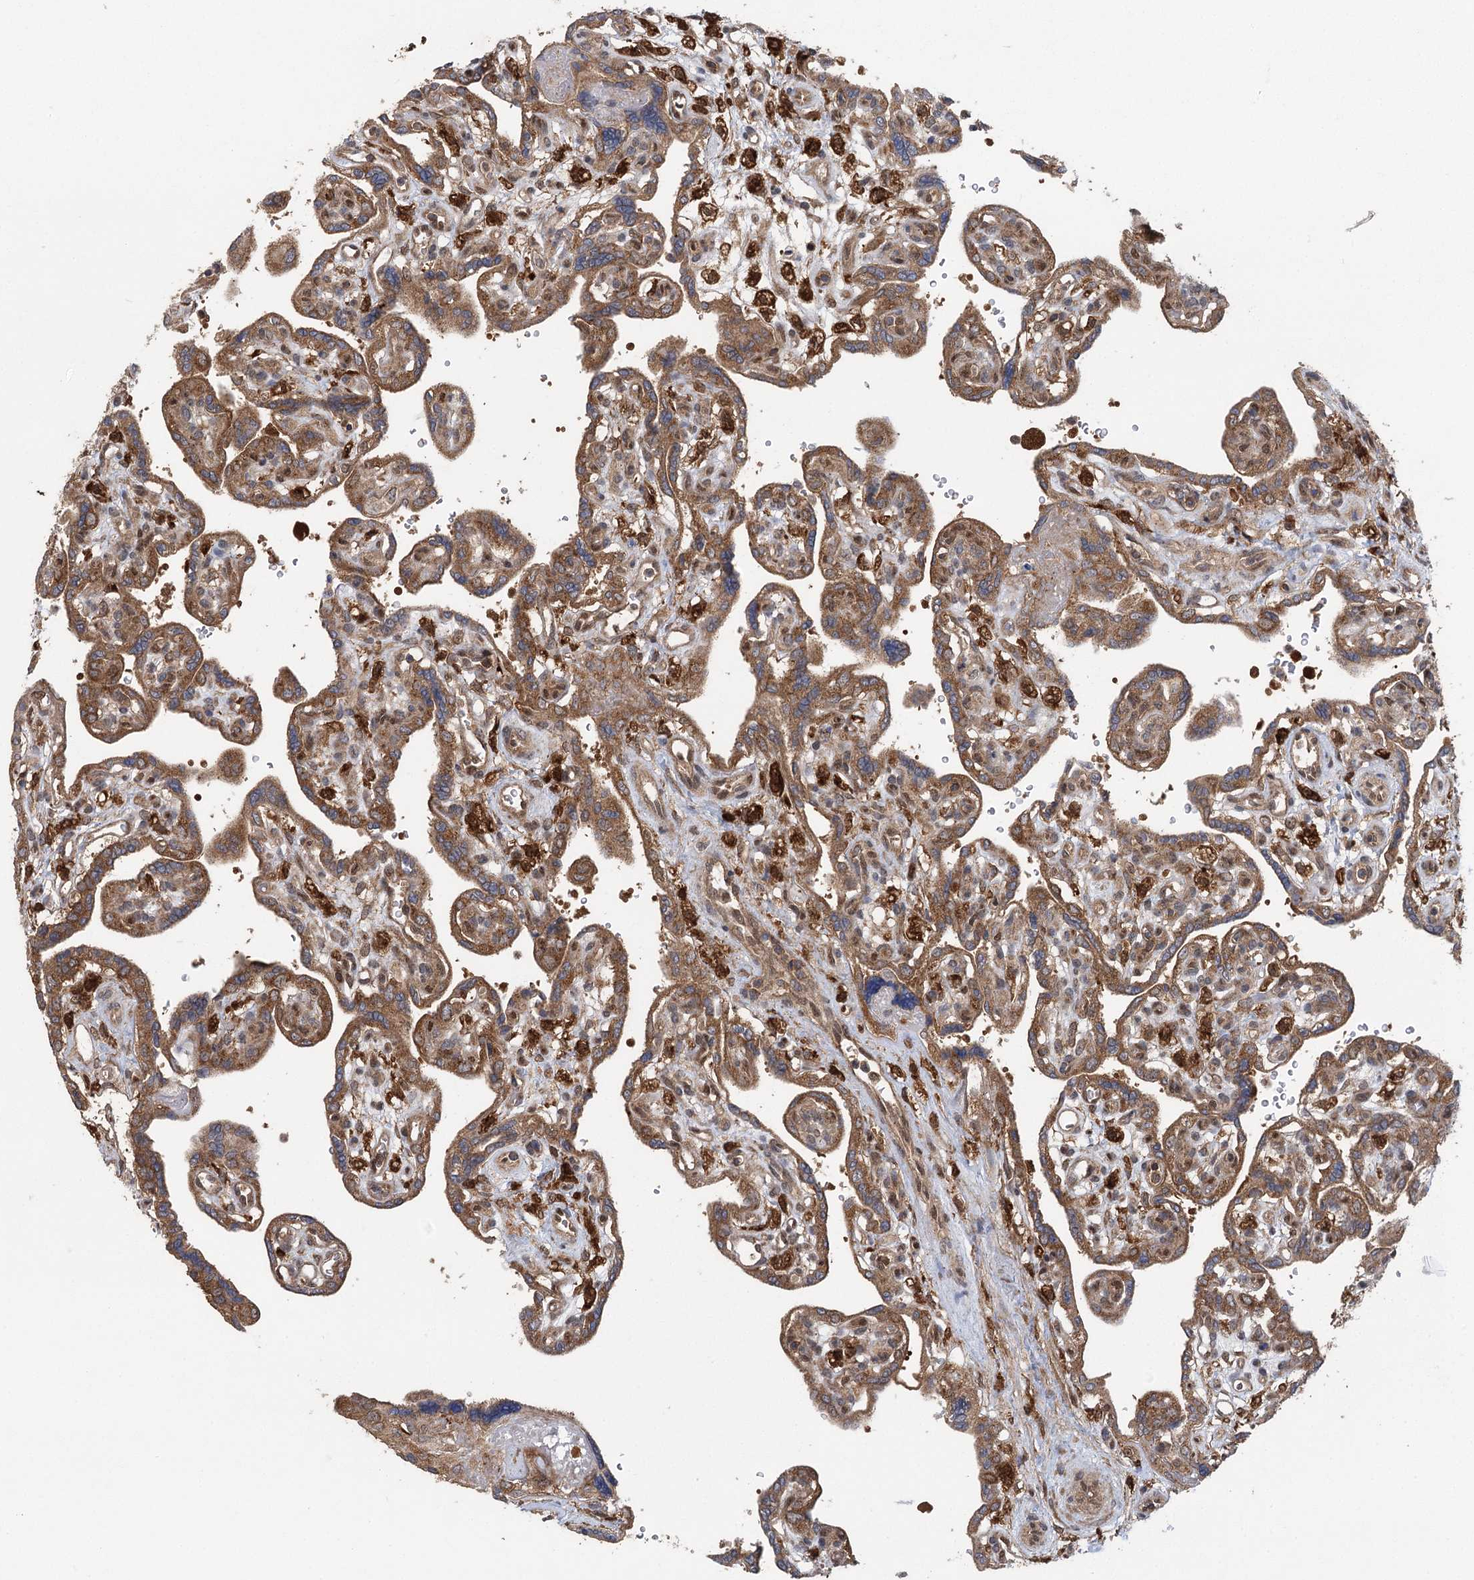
{"staining": {"intensity": "moderate", "quantity": ">75%", "location": "cytoplasmic/membranous"}, "tissue": "placenta", "cell_type": "Trophoblastic cells", "image_type": "normal", "snomed": [{"axis": "morphology", "description": "Normal tissue, NOS"}, {"axis": "topography", "description": "Placenta"}], "caption": "IHC histopathology image of benign placenta: human placenta stained using immunohistochemistry exhibits medium levels of moderate protein expression localized specifically in the cytoplasmic/membranous of trophoblastic cells, appearing as a cytoplasmic/membranous brown color.", "gene": "C12orf4", "patient": {"sex": "female", "age": 39}}